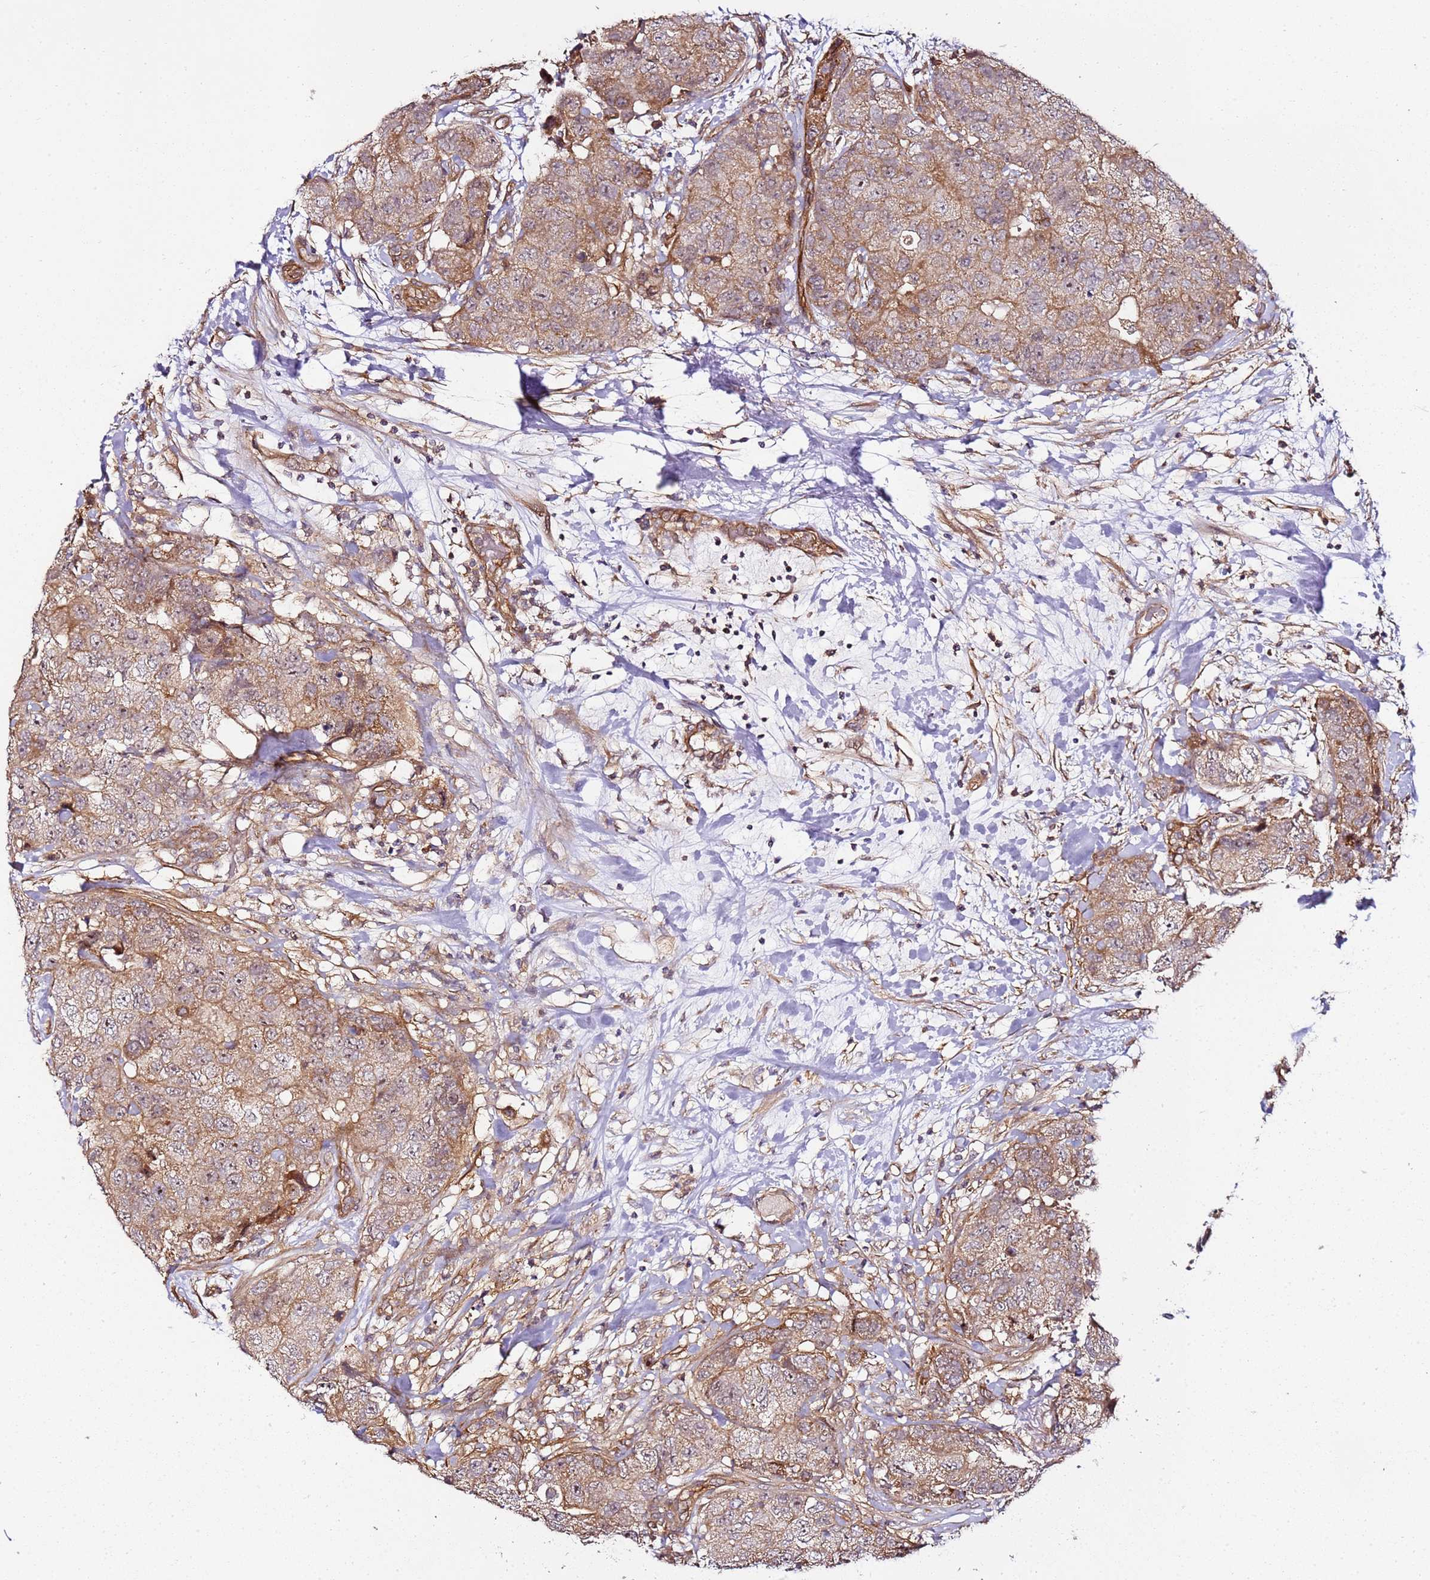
{"staining": {"intensity": "moderate", "quantity": ">75%", "location": "cytoplasmic/membranous,nuclear"}, "tissue": "breast cancer", "cell_type": "Tumor cells", "image_type": "cancer", "snomed": [{"axis": "morphology", "description": "Duct carcinoma"}, {"axis": "topography", "description": "Breast"}], "caption": "Moderate cytoplasmic/membranous and nuclear staining for a protein is seen in about >75% of tumor cells of breast cancer using IHC.", "gene": "CCNYL1", "patient": {"sex": "female", "age": 62}}